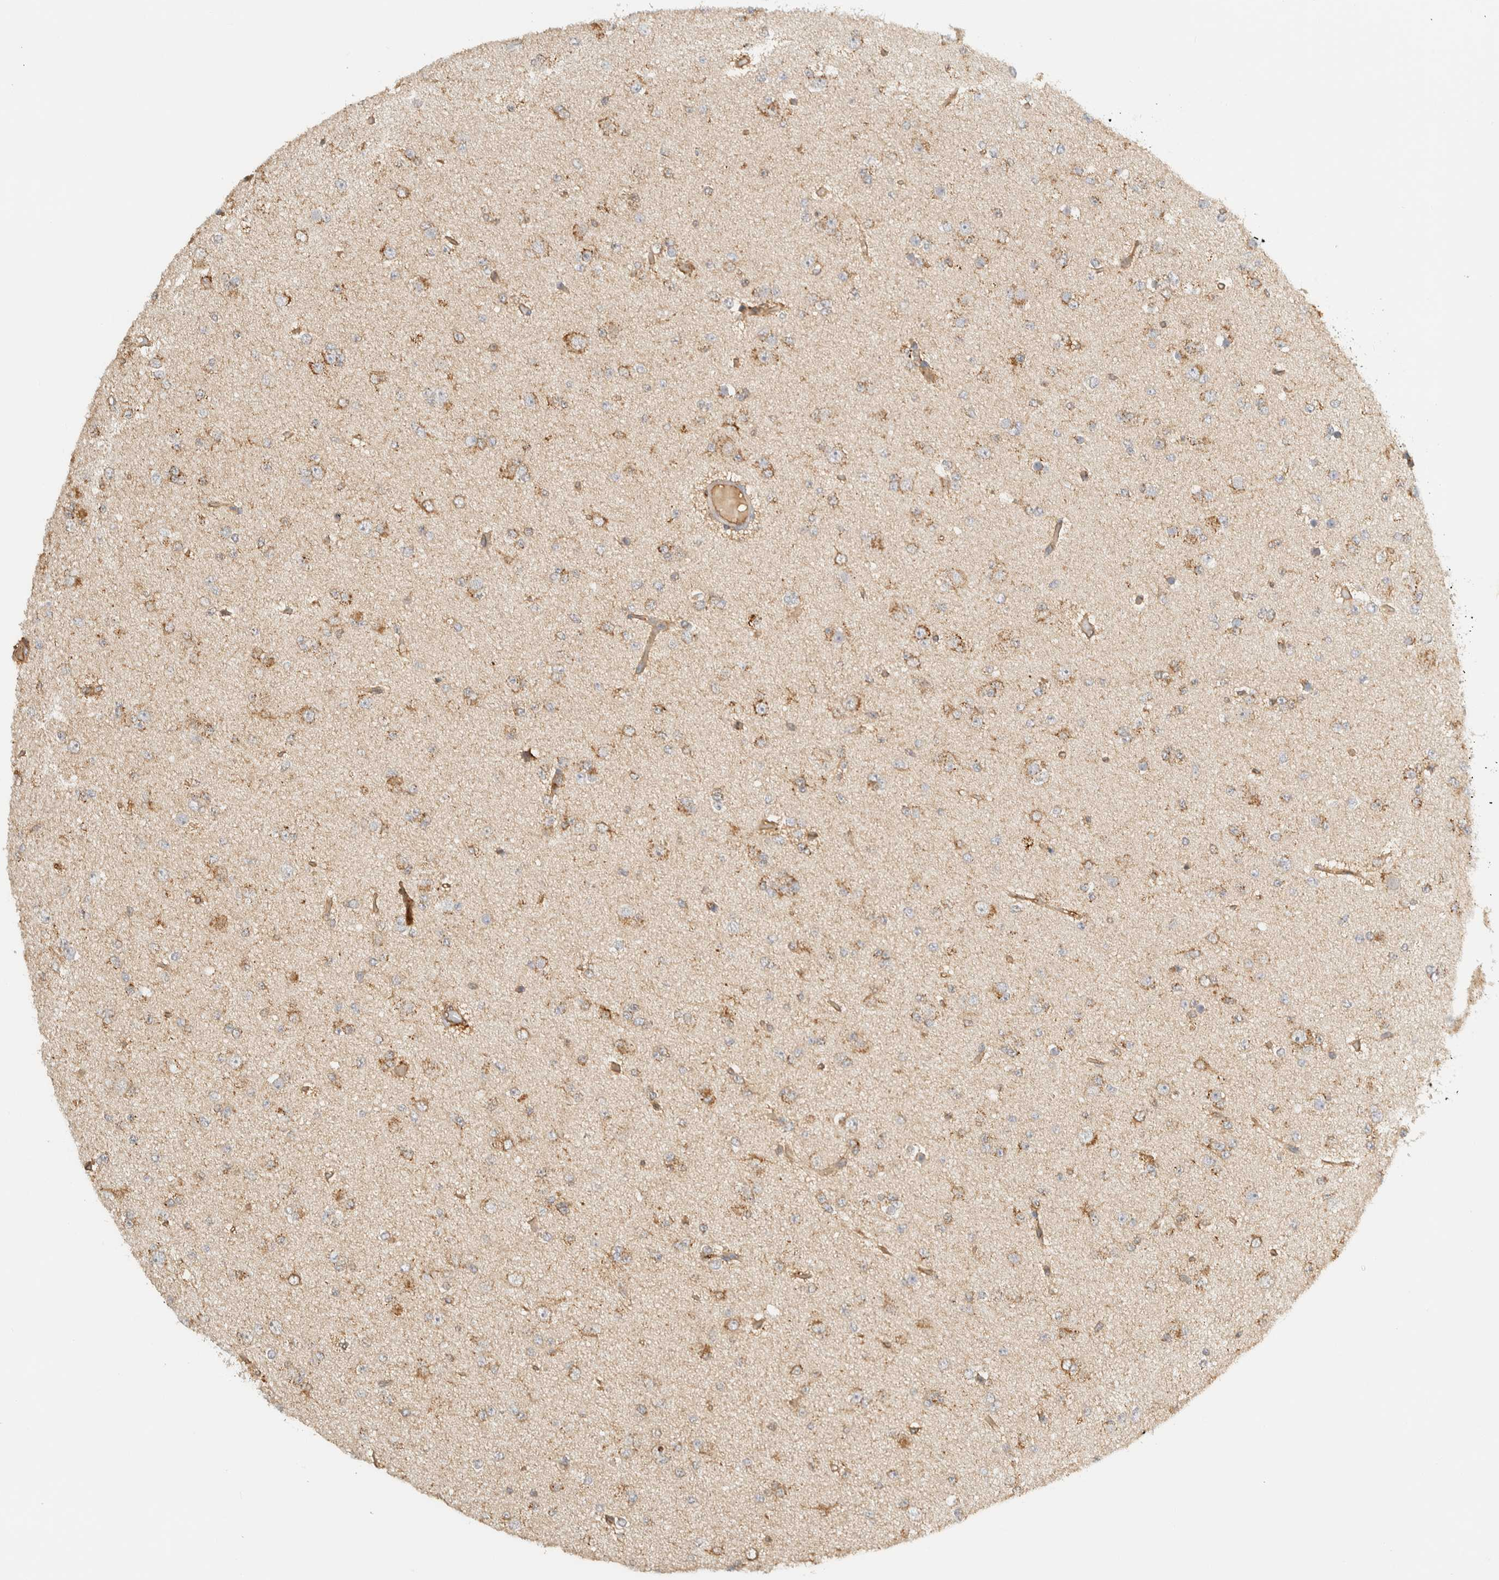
{"staining": {"intensity": "weak", "quantity": "25%-75%", "location": "cytoplasmic/membranous"}, "tissue": "glioma", "cell_type": "Tumor cells", "image_type": "cancer", "snomed": [{"axis": "morphology", "description": "Glioma, malignant, Low grade"}, {"axis": "topography", "description": "Brain"}], "caption": "The immunohistochemical stain labels weak cytoplasmic/membranous positivity in tumor cells of malignant low-grade glioma tissue. Nuclei are stained in blue.", "gene": "TMEM192", "patient": {"sex": "female", "age": 22}}